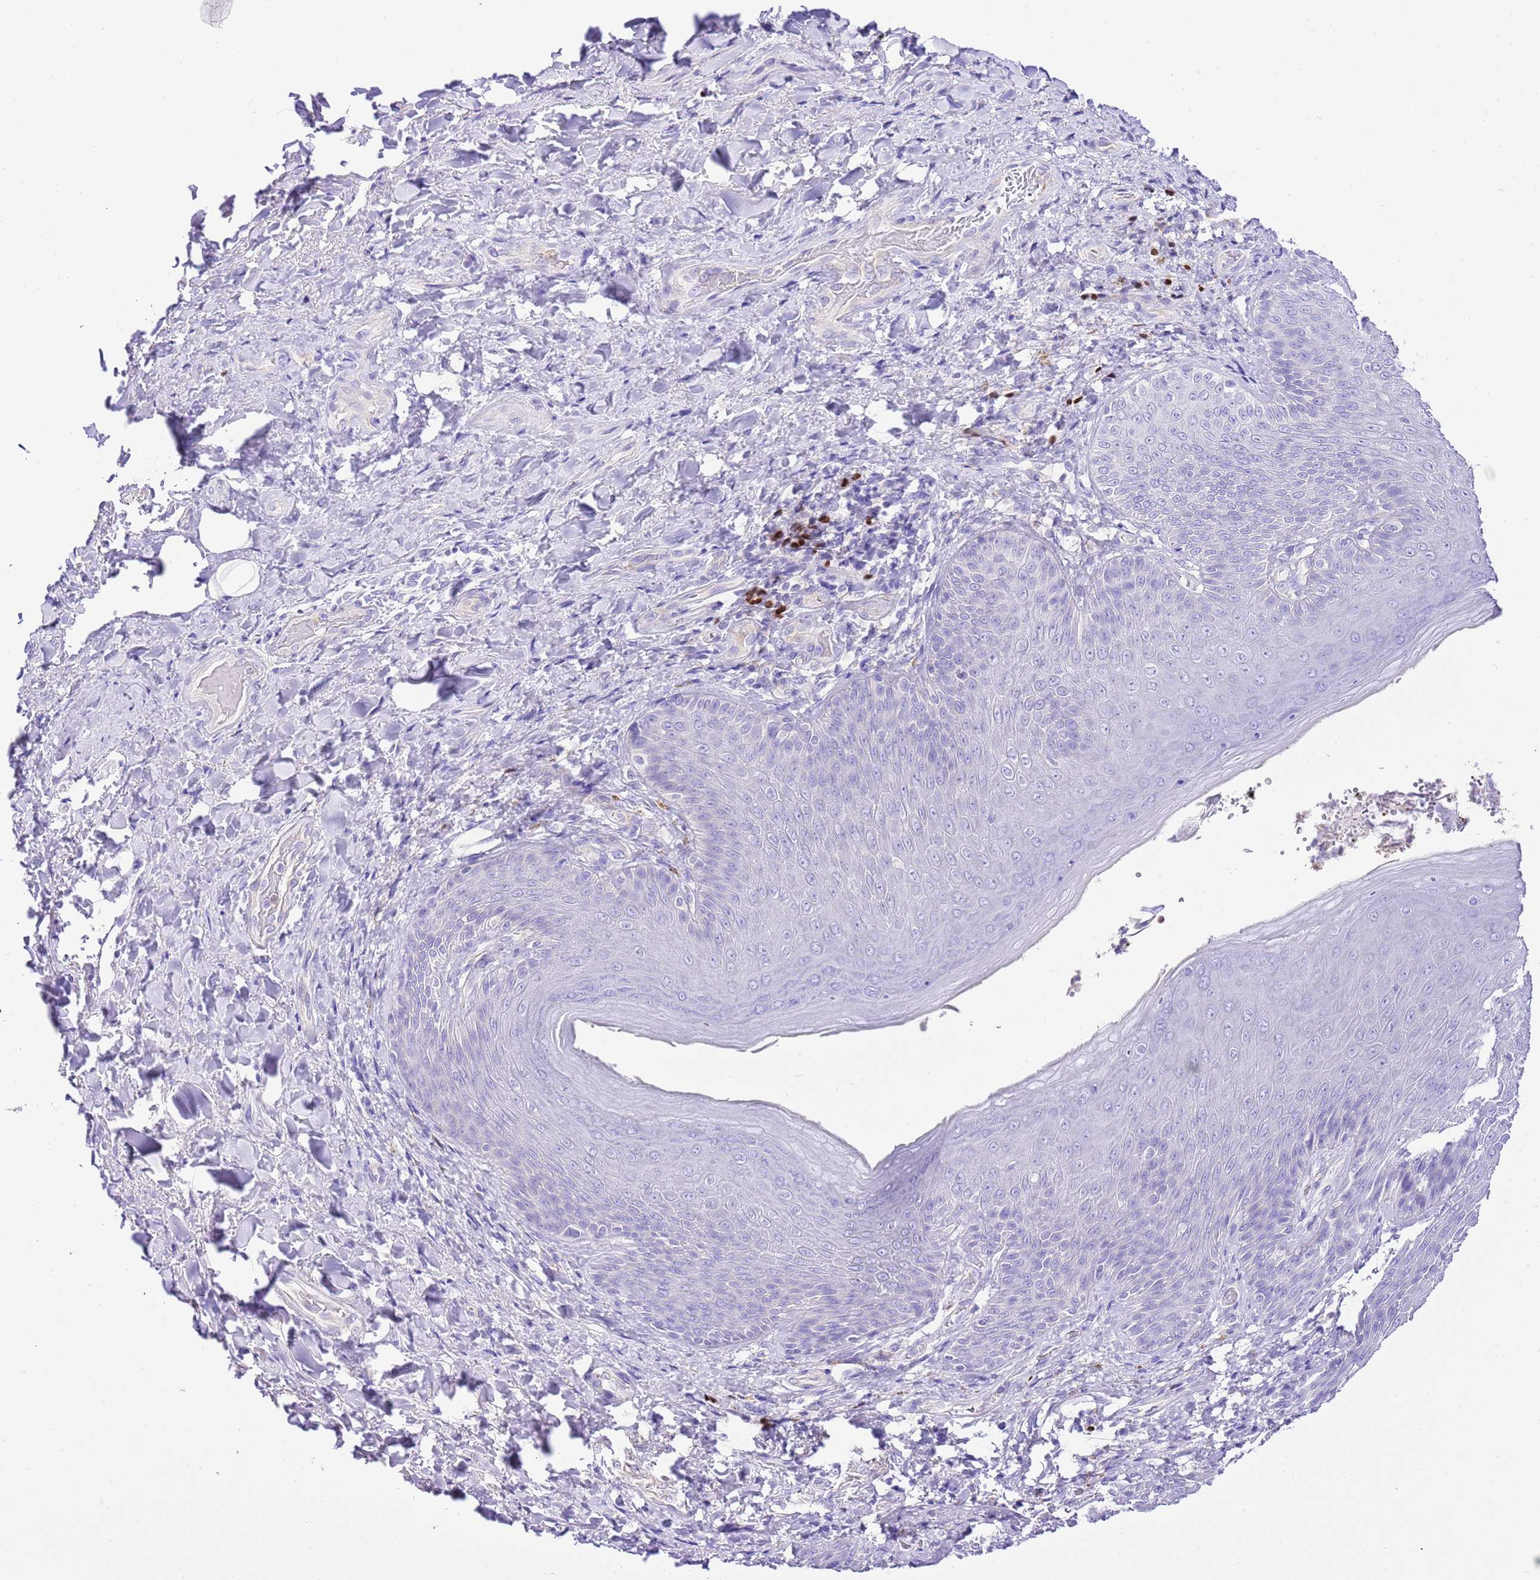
{"staining": {"intensity": "negative", "quantity": "none", "location": "none"}, "tissue": "skin", "cell_type": "Epidermal cells", "image_type": "normal", "snomed": [{"axis": "morphology", "description": "Normal tissue, NOS"}, {"axis": "topography", "description": "Anal"}], "caption": "Immunohistochemistry (IHC) photomicrograph of normal skin: skin stained with DAB reveals no significant protein staining in epidermal cells. The staining is performed using DAB brown chromogen with nuclei counter-stained in using hematoxylin.", "gene": "BHLHA15", "patient": {"sex": "female", "age": 89}}